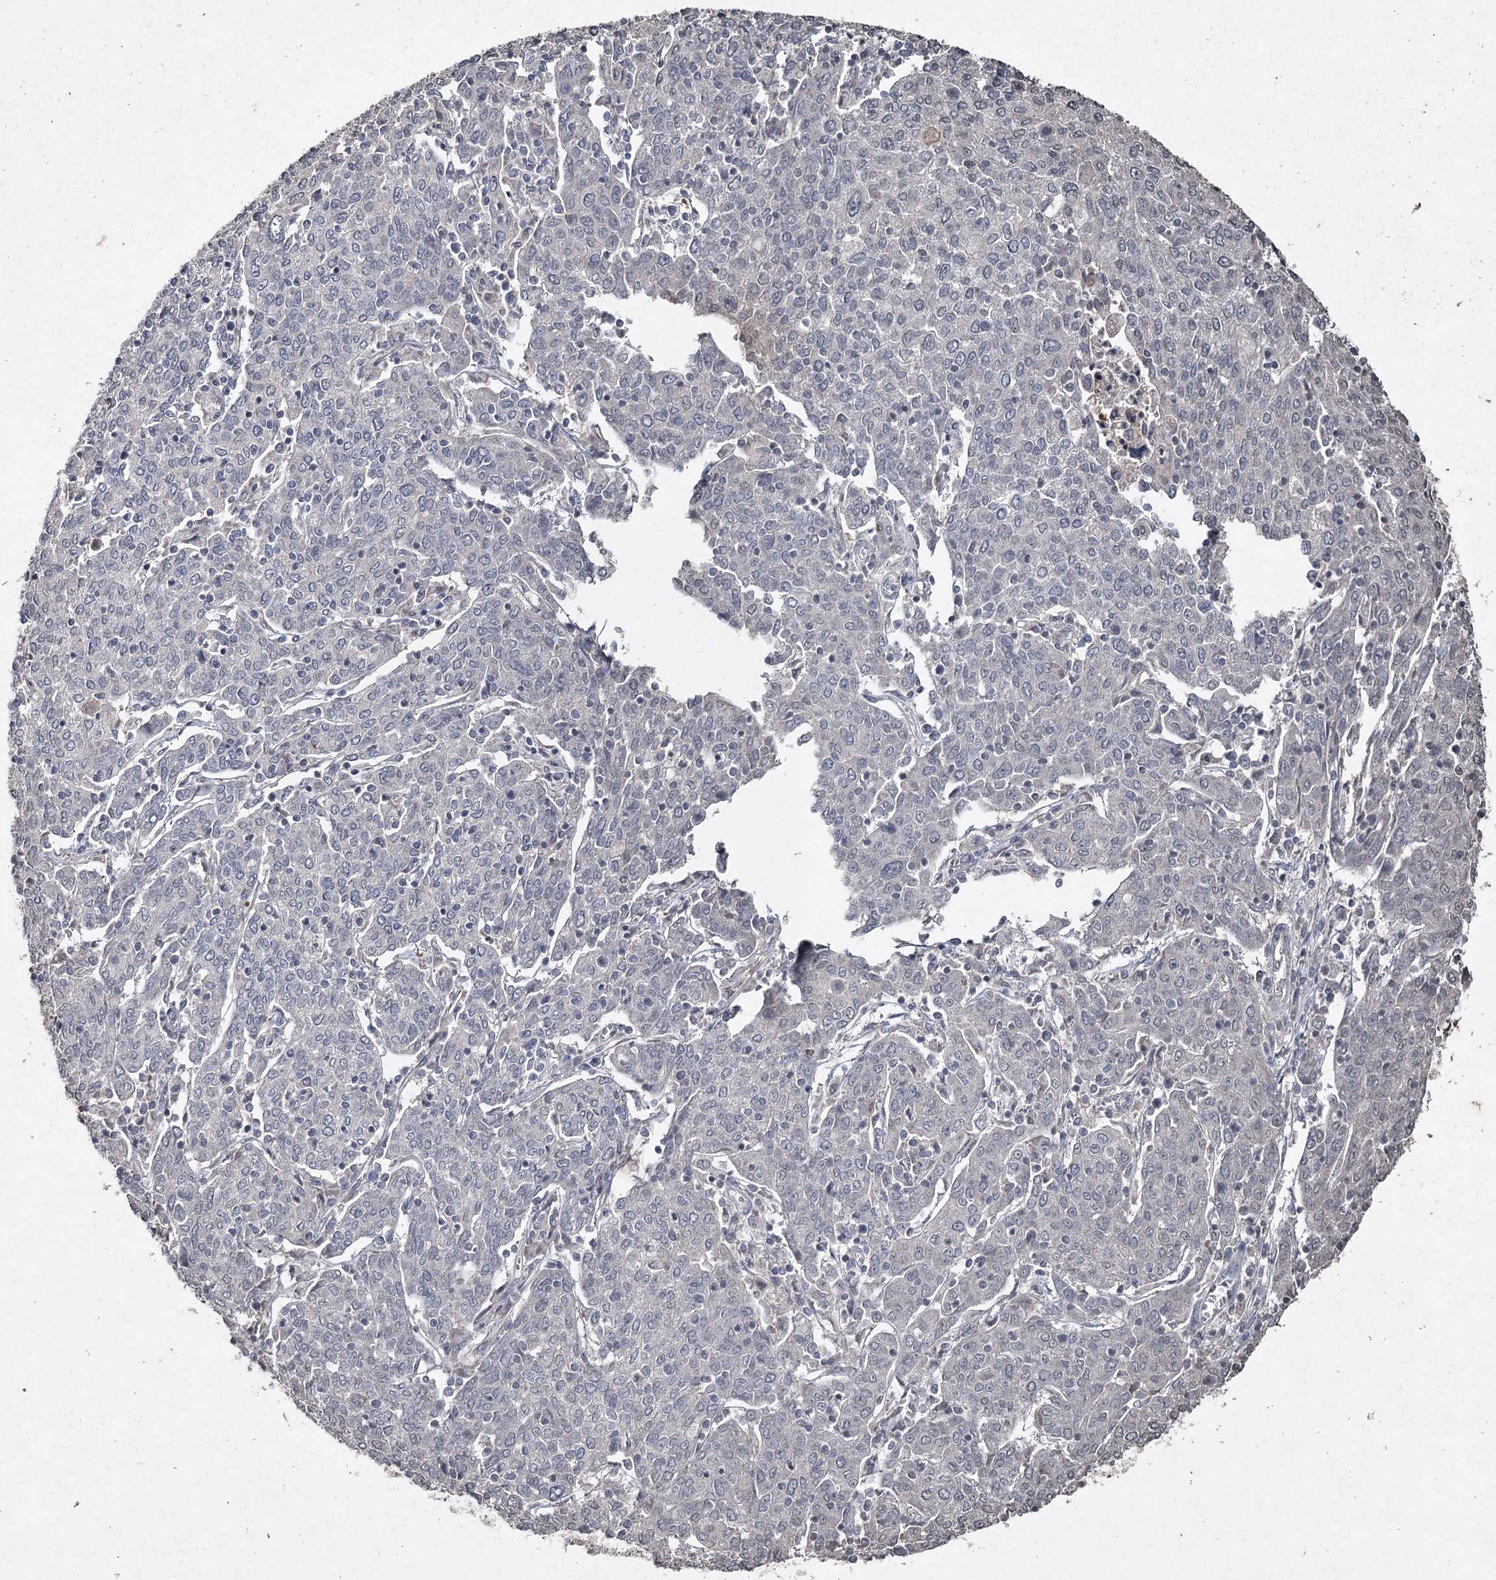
{"staining": {"intensity": "negative", "quantity": "none", "location": "none"}, "tissue": "cervical cancer", "cell_type": "Tumor cells", "image_type": "cancer", "snomed": [{"axis": "morphology", "description": "Squamous cell carcinoma, NOS"}, {"axis": "topography", "description": "Cervix"}], "caption": "Cervical squamous cell carcinoma was stained to show a protein in brown. There is no significant staining in tumor cells.", "gene": "PGLYRP2", "patient": {"sex": "female", "age": 67}}